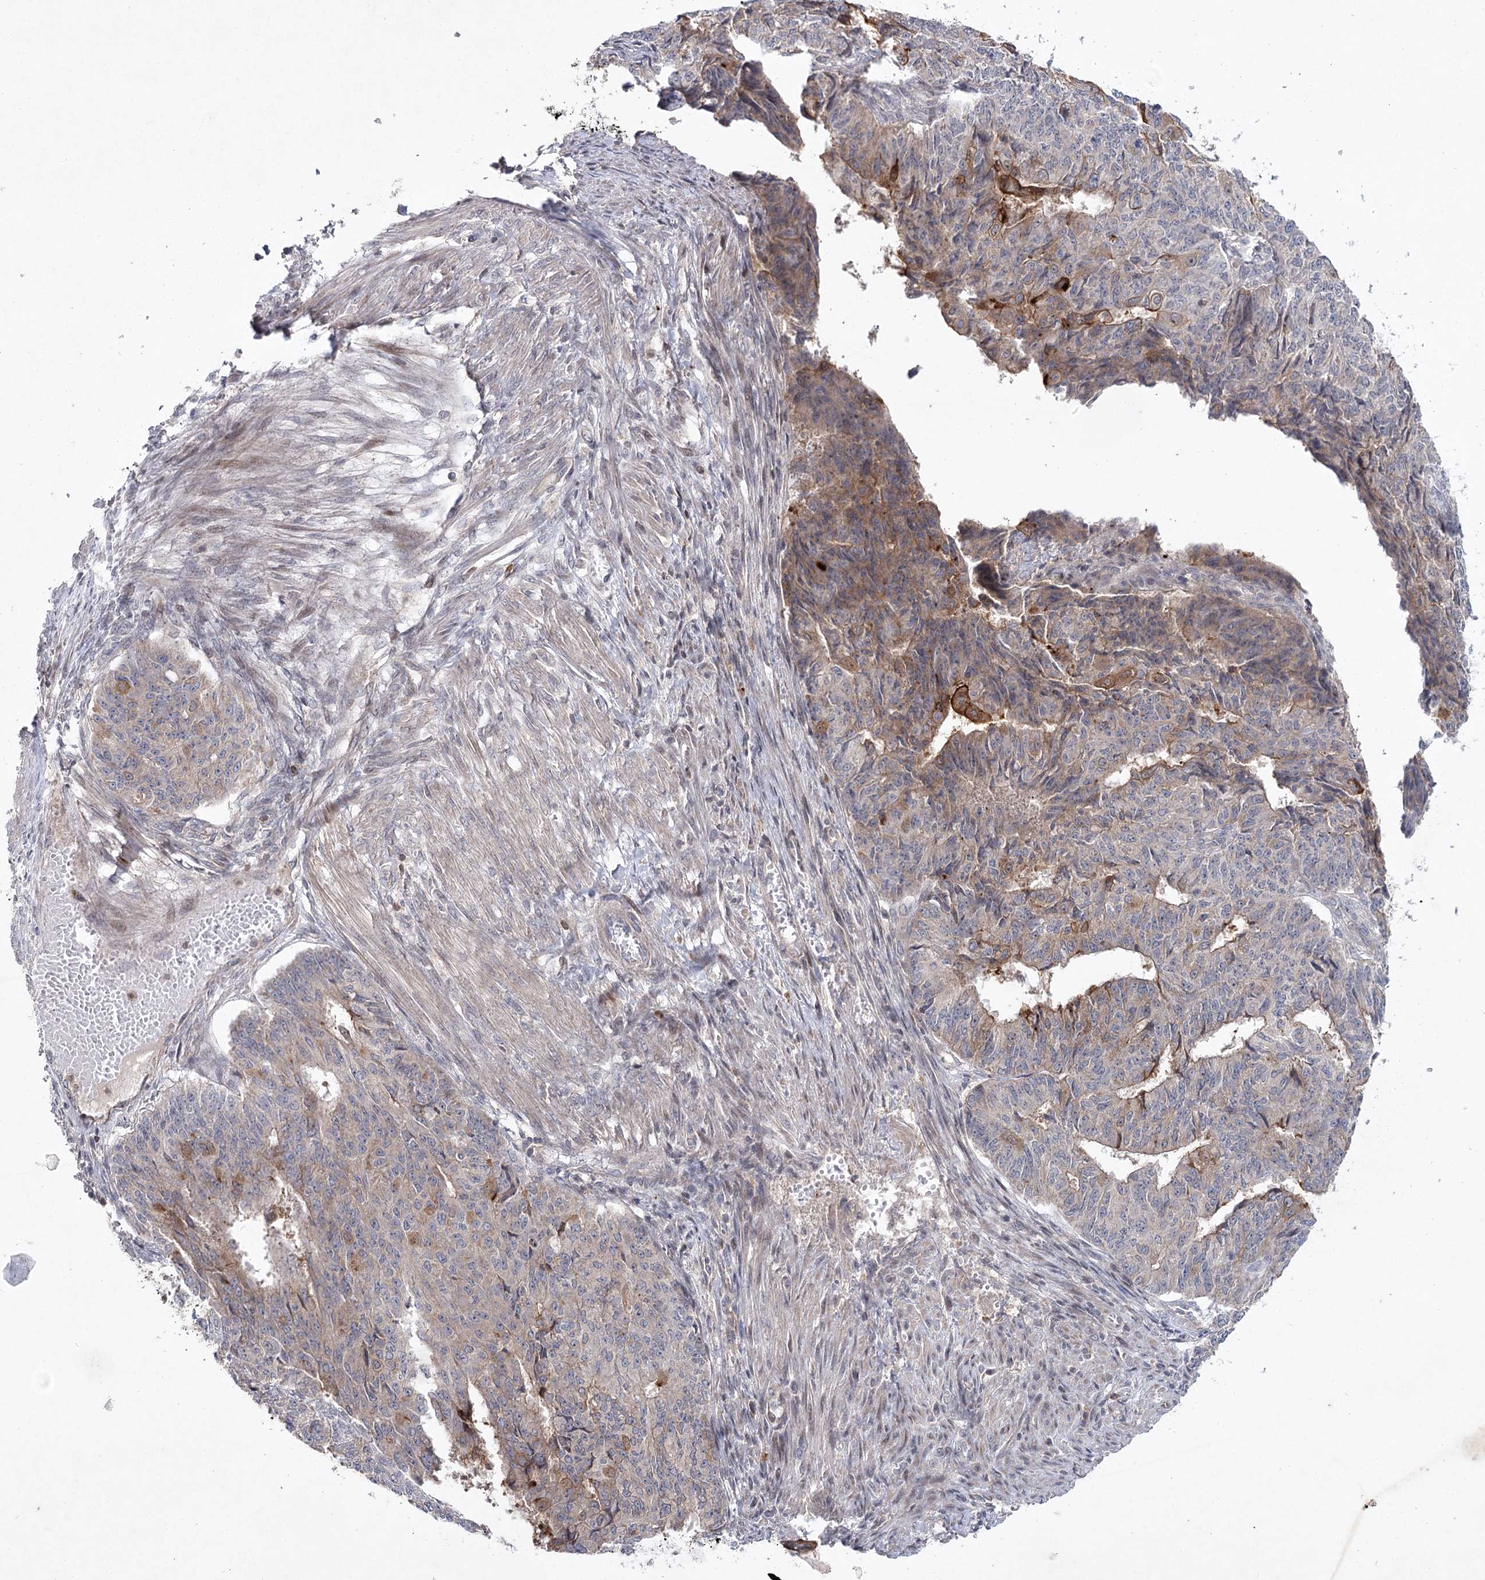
{"staining": {"intensity": "moderate", "quantity": "<25%", "location": "cytoplasmic/membranous"}, "tissue": "endometrial cancer", "cell_type": "Tumor cells", "image_type": "cancer", "snomed": [{"axis": "morphology", "description": "Adenocarcinoma, NOS"}, {"axis": "topography", "description": "Endometrium"}], "caption": "This photomicrograph shows immunohistochemistry staining of endometrial cancer (adenocarcinoma), with low moderate cytoplasmic/membranous staining in about <25% of tumor cells.", "gene": "MAP3K13", "patient": {"sex": "female", "age": 32}}